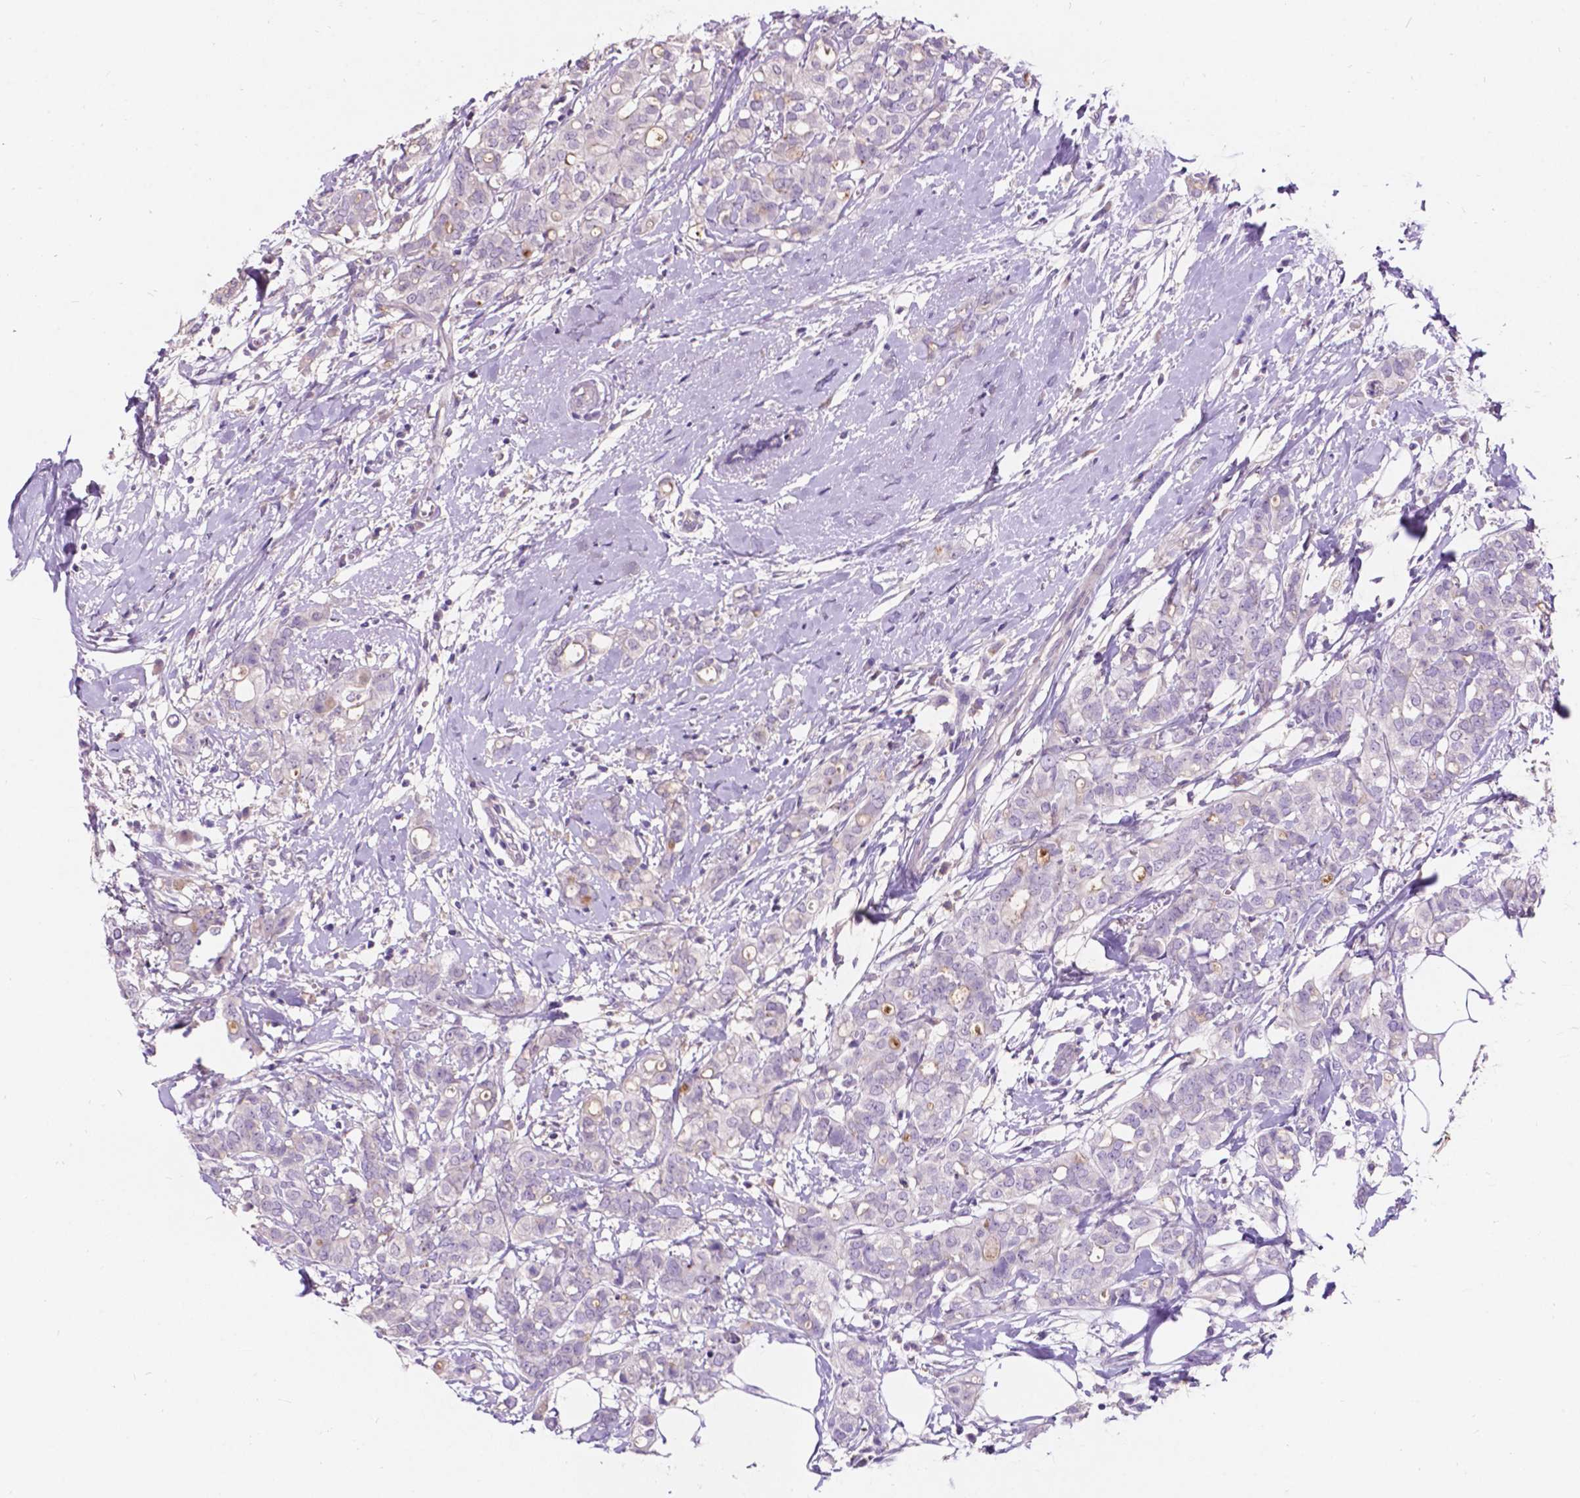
{"staining": {"intensity": "negative", "quantity": "none", "location": "none"}, "tissue": "breast cancer", "cell_type": "Tumor cells", "image_type": "cancer", "snomed": [{"axis": "morphology", "description": "Duct carcinoma"}, {"axis": "topography", "description": "Breast"}], "caption": "A high-resolution photomicrograph shows IHC staining of breast cancer, which demonstrates no significant positivity in tumor cells.", "gene": "PLSCR1", "patient": {"sex": "female", "age": 40}}